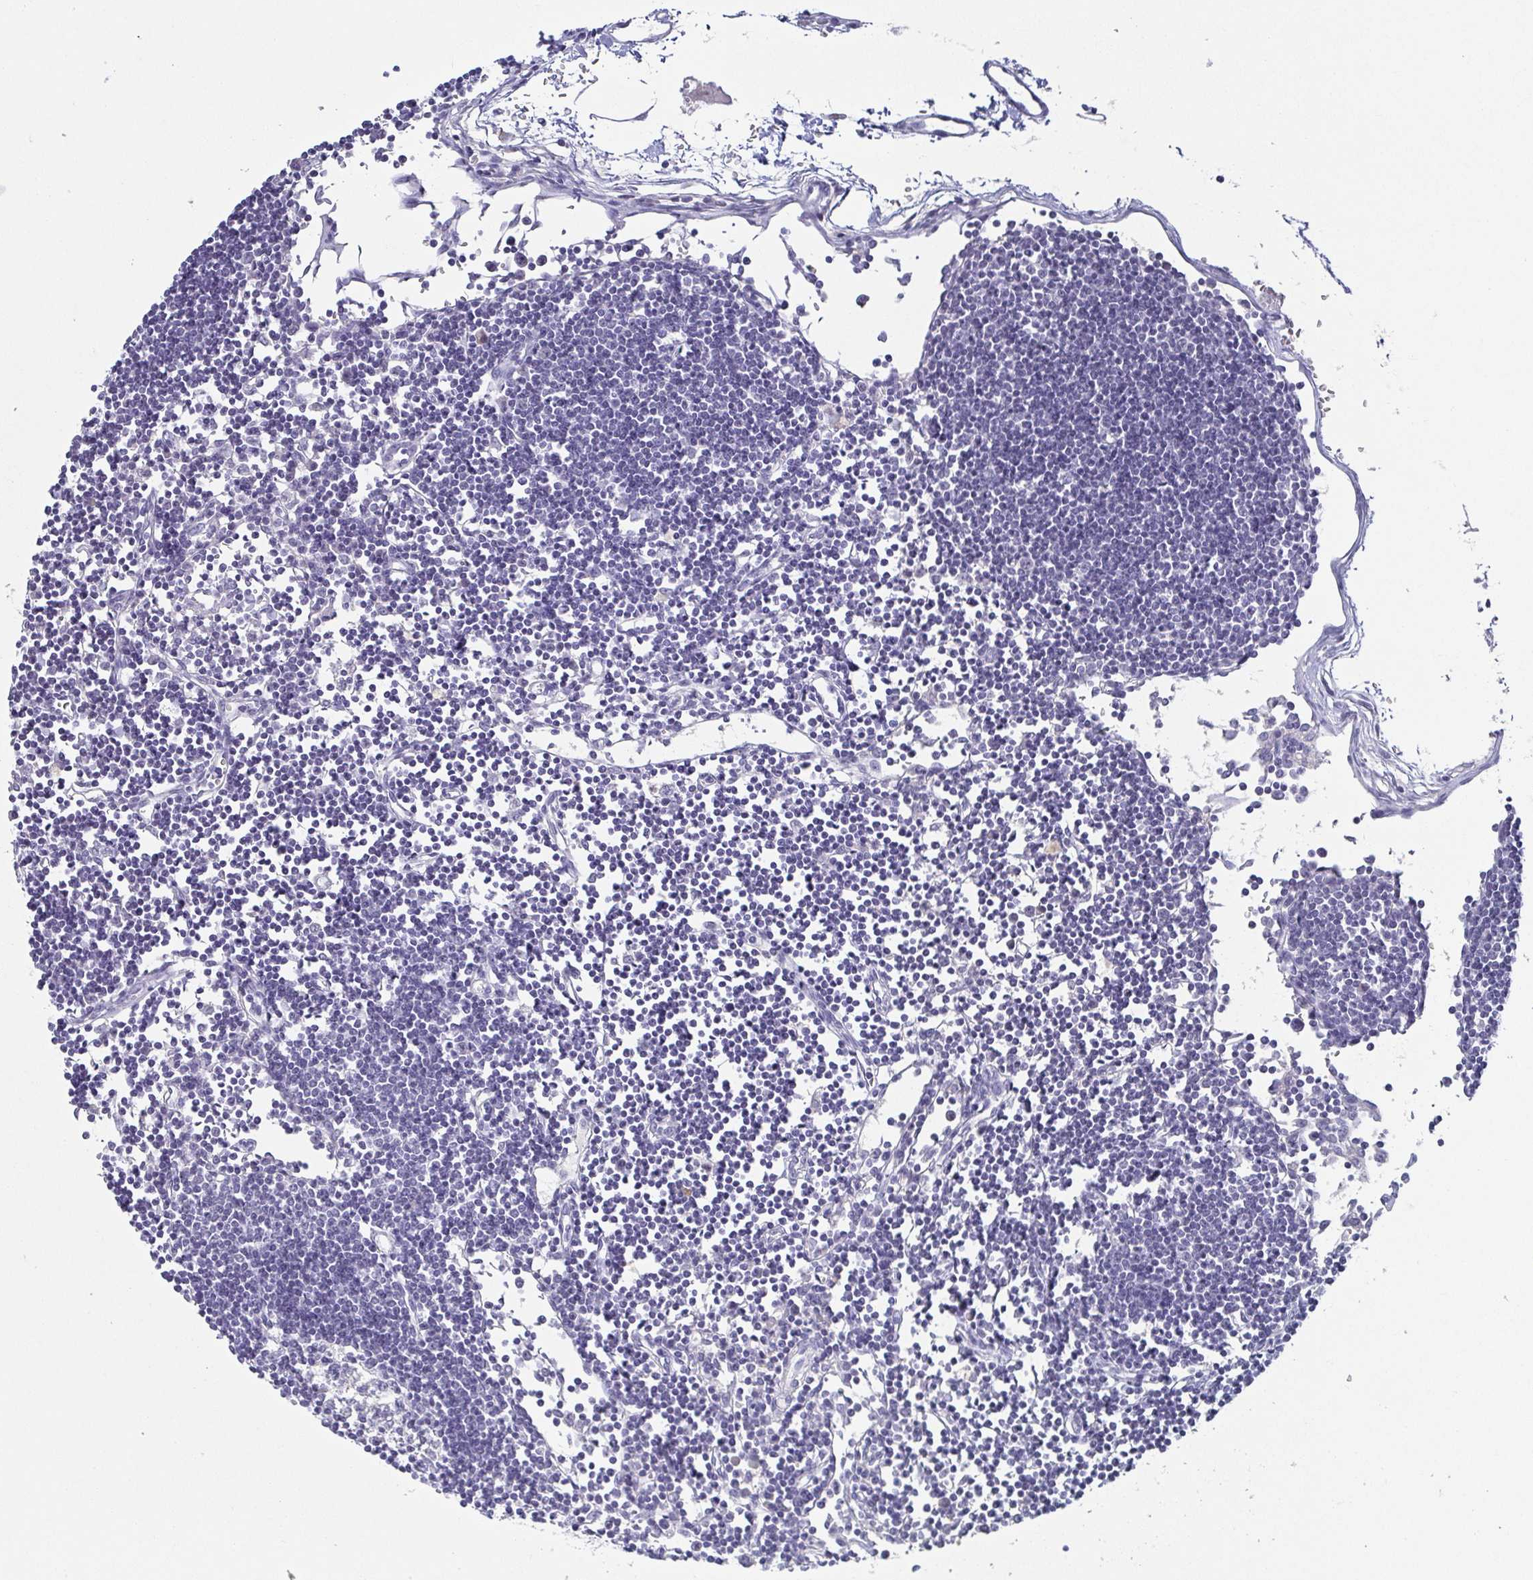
{"staining": {"intensity": "negative", "quantity": "none", "location": "none"}, "tissue": "lymph node", "cell_type": "Germinal center cells", "image_type": "normal", "snomed": [{"axis": "morphology", "description": "Normal tissue, NOS"}, {"axis": "topography", "description": "Lymph node"}], "caption": "The micrograph demonstrates no significant expression in germinal center cells of lymph node.", "gene": "NEFH", "patient": {"sex": "female", "age": 65}}